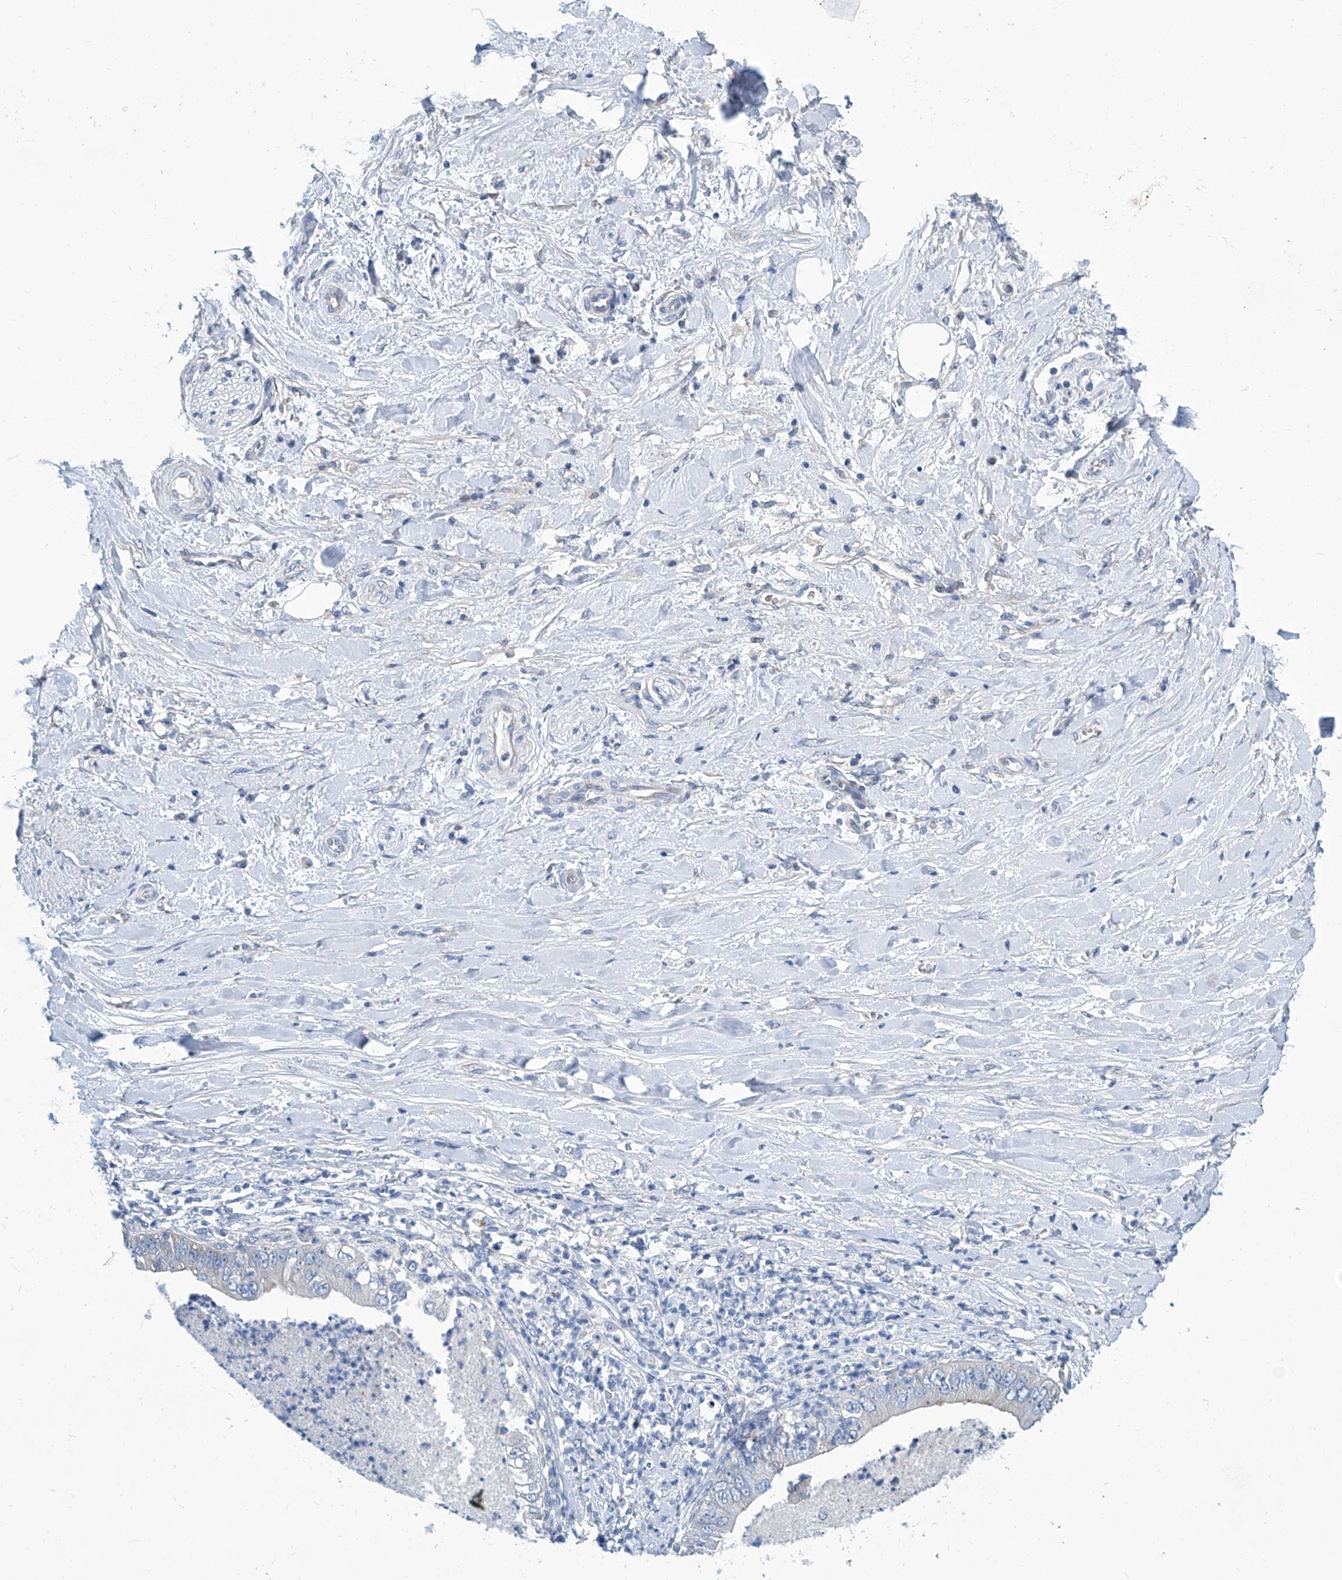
{"staining": {"intensity": "negative", "quantity": "none", "location": "none"}, "tissue": "pancreatic cancer", "cell_type": "Tumor cells", "image_type": "cancer", "snomed": [{"axis": "morphology", "description": "Adenocarcinoma, NOS"}, {"axis": "topography", "description": "Pancreas"}], "caption": "Protein analysis of pancreatic cancer displays no significant staining in tumor cells.", "gene": "ZNF519", "patient": {"sex": "female", "age": 78}}